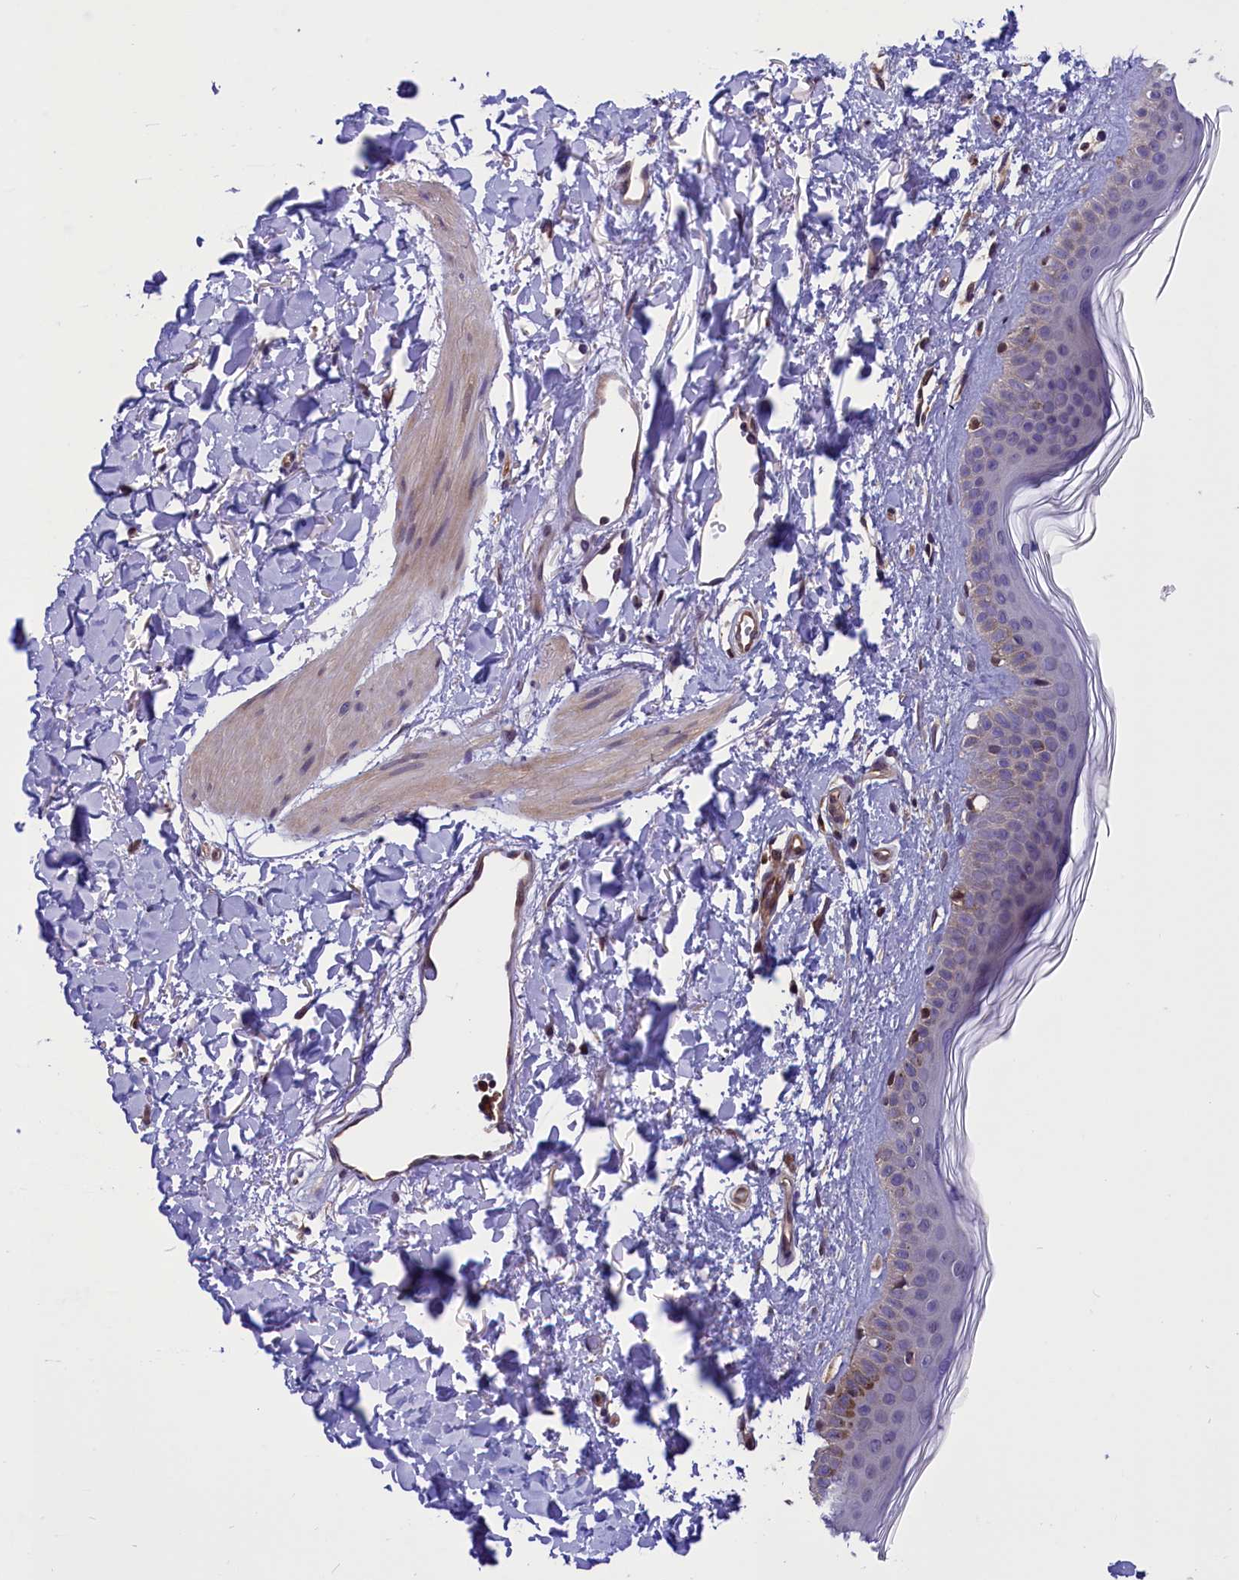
{"staining": {"intensity": "moderate", "quantity": ">75%", "location": "cytoplasmic/membranous"}, "tissue": "skin", "cell_type": "Fibroblasts", "image_type": "normal", "snomed": [{"axis": "morphology", "description": "Normal tissue, NOS"}, {"axis": "topography", "description": "Skin"}], "caption": "Moderate cytoplasmic/membranous expression for a protein is identified in approximately >75% of fibroblasts of unremarkable skin using IHC.", "gene": "TBCB", "patient": {"sex": "female", "age": 58}}